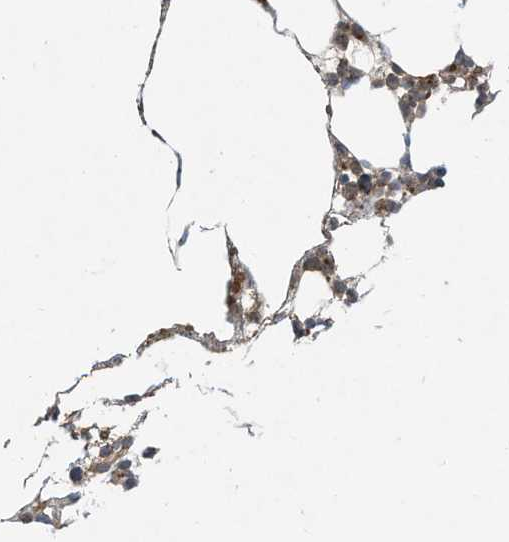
{"staining": {"intensity": "moderate", "quantity": "<25%", "location": "cytoplasmic/membranous"}, "tissue": "bone marrow", "cell_type": "Hematopoietic cells", "image_type": "normal", "snomed": [{"axis": "morphology", "description": "Normal tissue, NOS"}, {"axis": "morphology", "description": "Inflammation, NOS"}, {"axis": "topography", "description": "Bone marrow"}], "caption": "The photomicrograph reveals a brown stain indicating the presence of a protein in the cytoplasmic/membranous of hematopoietic cells in bone marrow. (DAB (3,3'-diaminobenzidine) IHC with brightfield microscopy, high magnification).", "gene": "CUX1", "patient": {"sex": "female", "age": 78}}